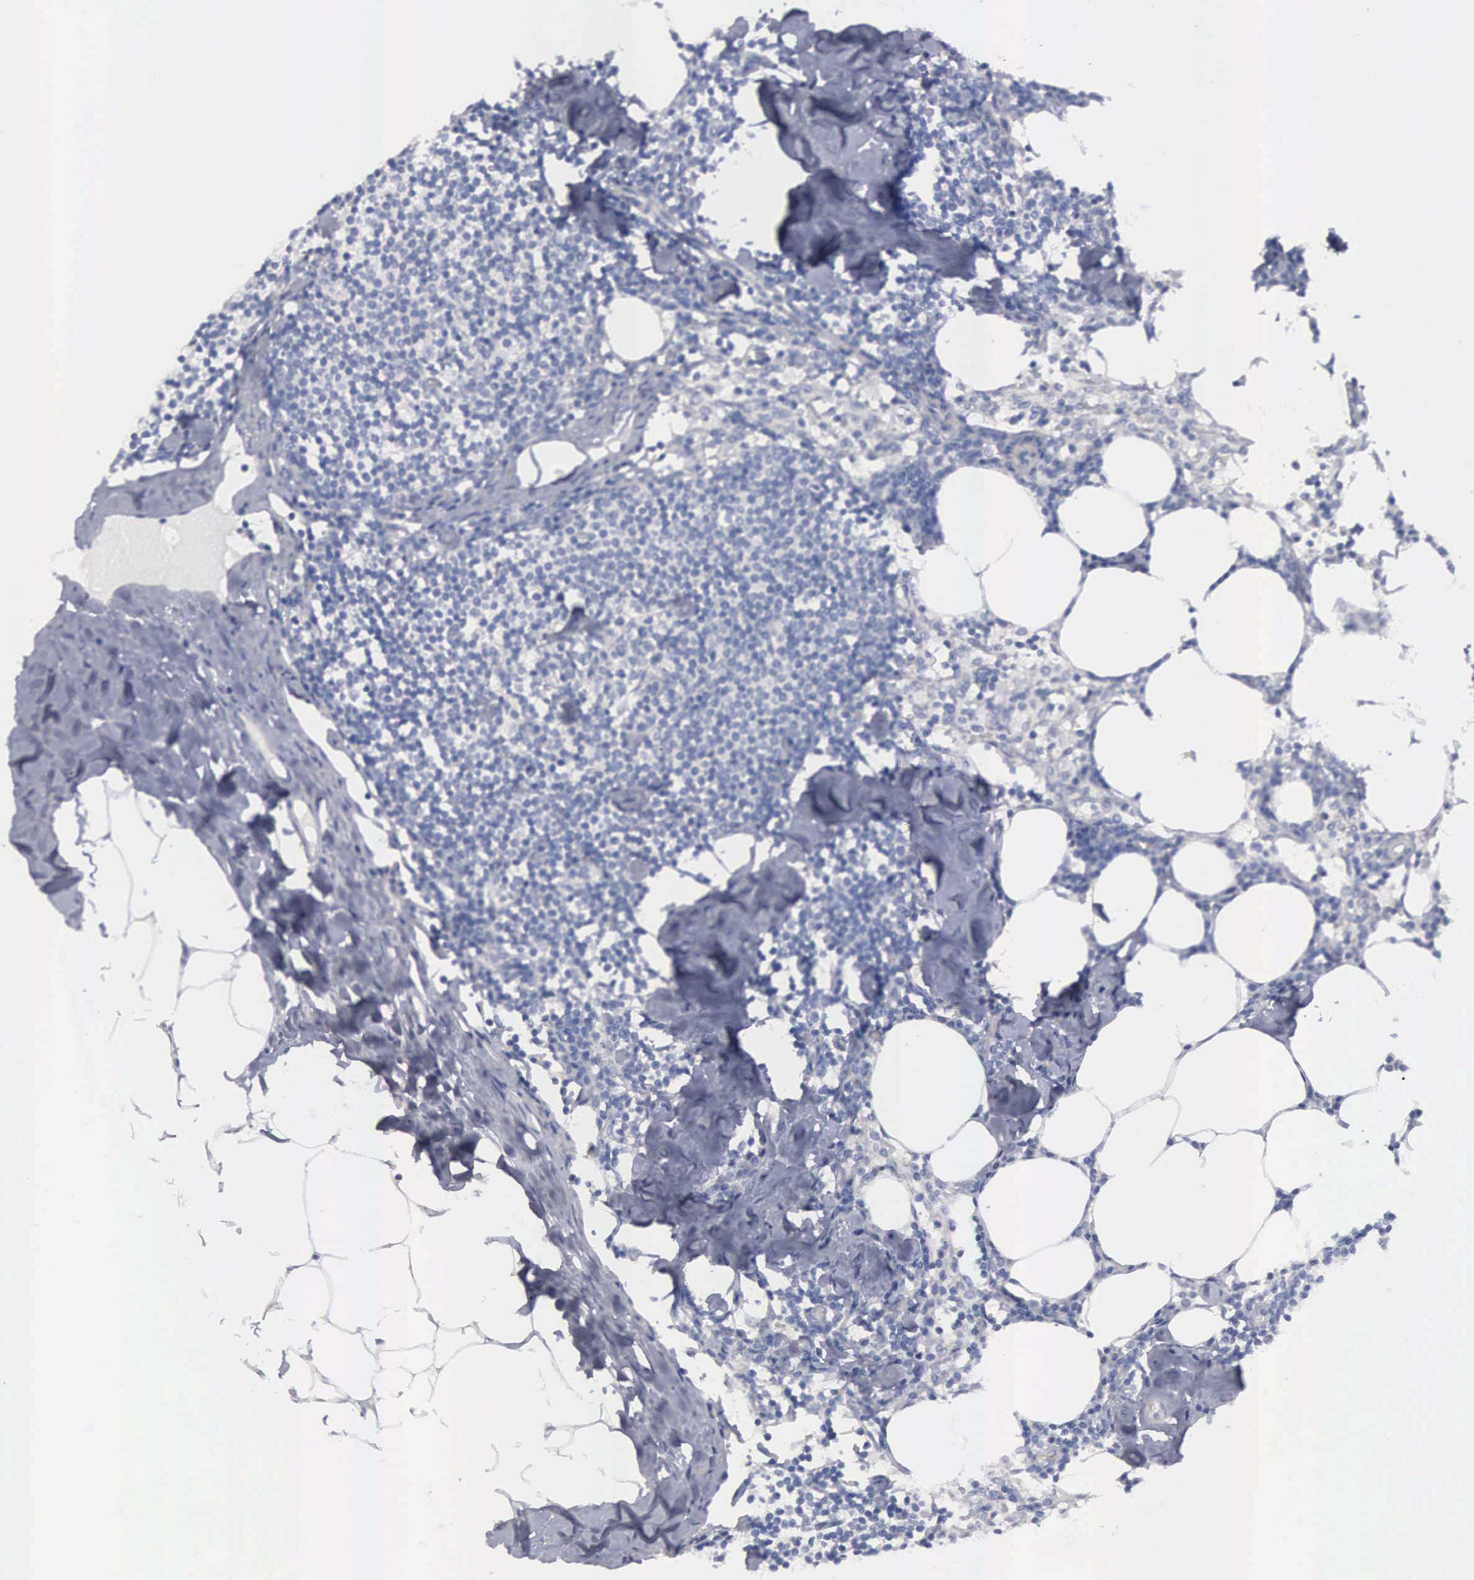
{"staining": {"intensity": "negative", "quantity": "none", "location": "none"}, "tissue": "lymph node", "cell_type": "Germinal center cells", "image_type": "normal", "snomed": [{"axis": "morphology", "description": "Normal tissue, NOS"}, {"axis": "topography", "description": "Lymph node"}], "caption": "Germinal center cells are negative for brown protein staining in normal lymph node. (DAB immunohistochemistry visualized using brightfield microscopy, high magnification).", "gene": "CEP170B", "patient": {"sex": "male", "age": 67}}